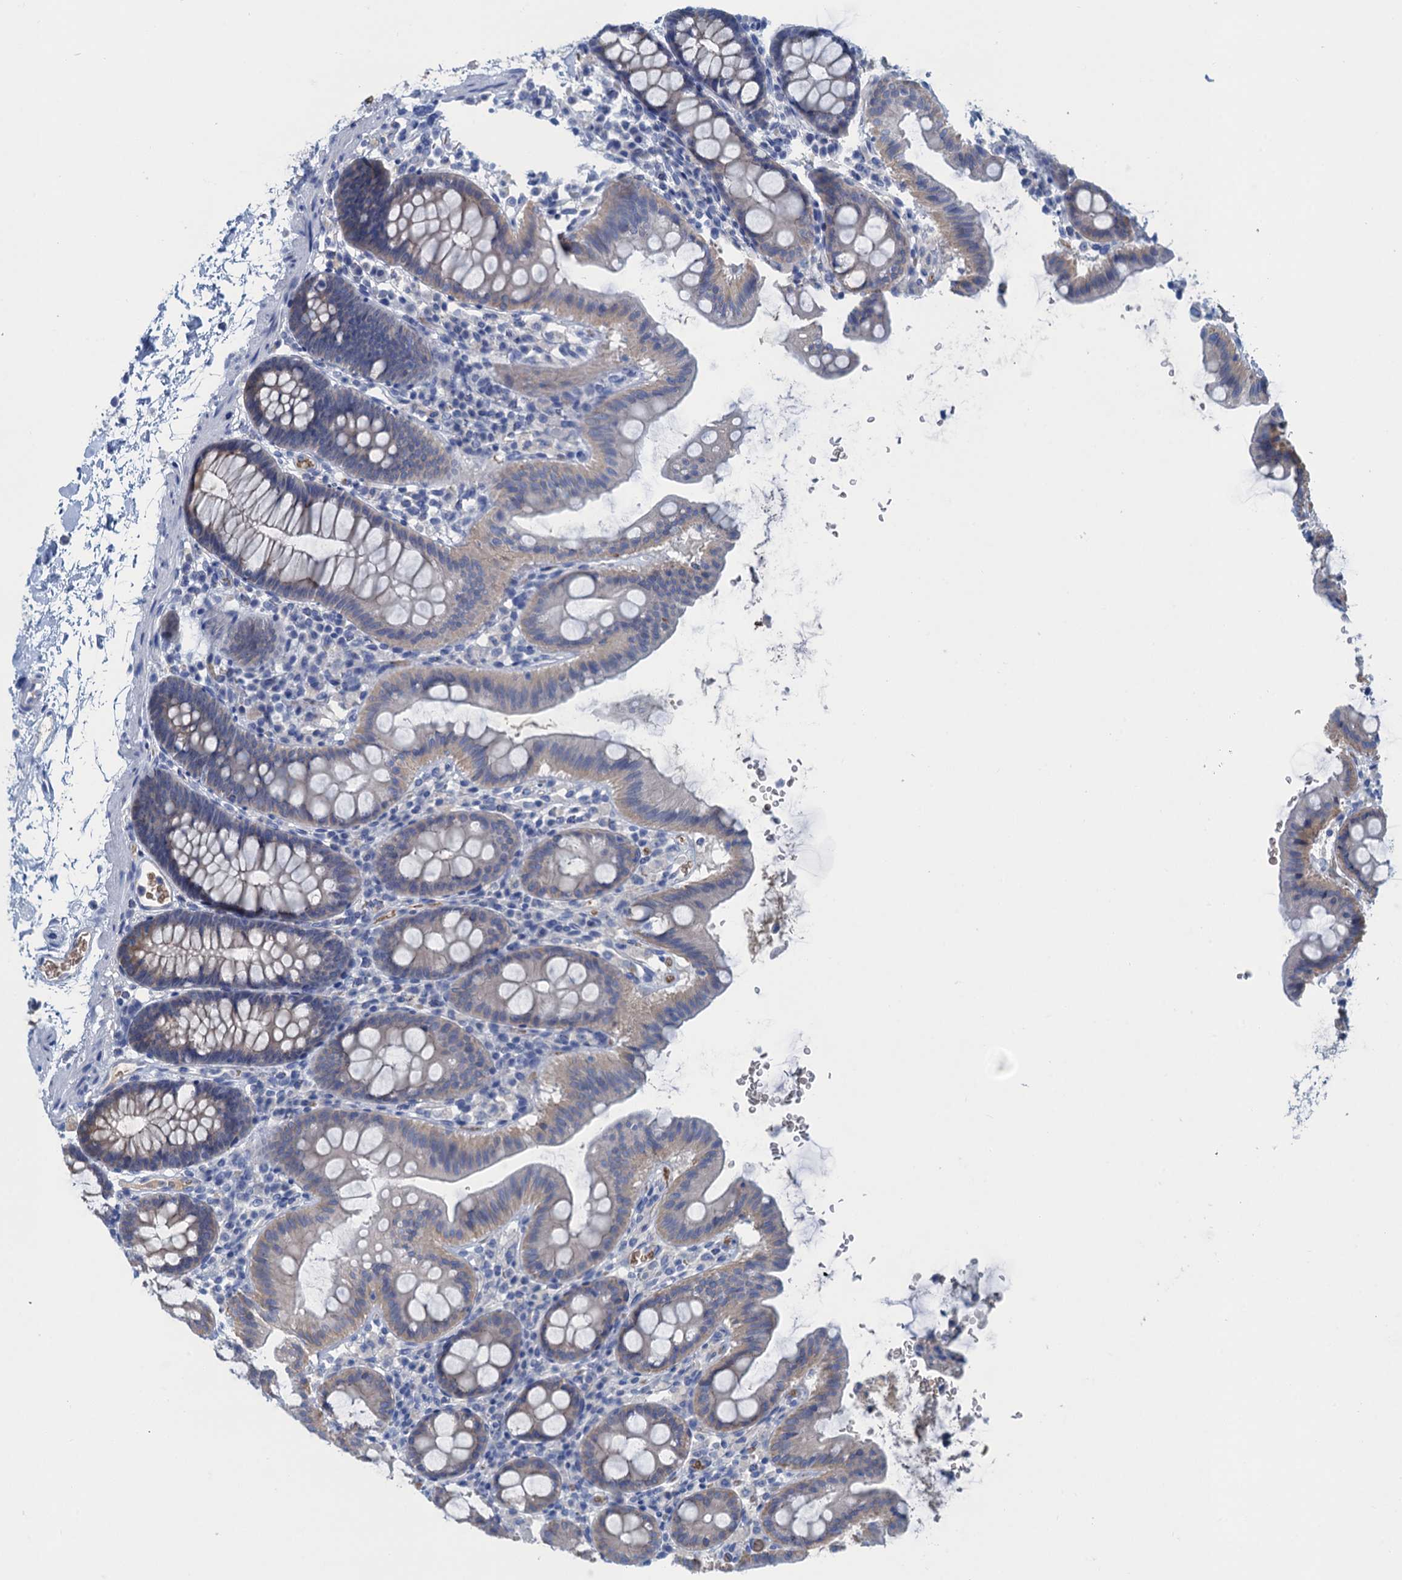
{"staining": {"intensity": "negative", "quantity": "none", "location": "none"}, "tissue": "colon", "cell_type": "Endothelial cells", "image_type": "normal", "snomed": [{"axis": "morphology", "description": "Normal tissue, NOS"}, {"axis": "topography", "description": "Colon"}], "caption": "Protein analysis of normal colon demonstrates no significant staining in endothelial cells.", "gene": "MYADML2", "patient": {"sex": "male", "age": 75}}